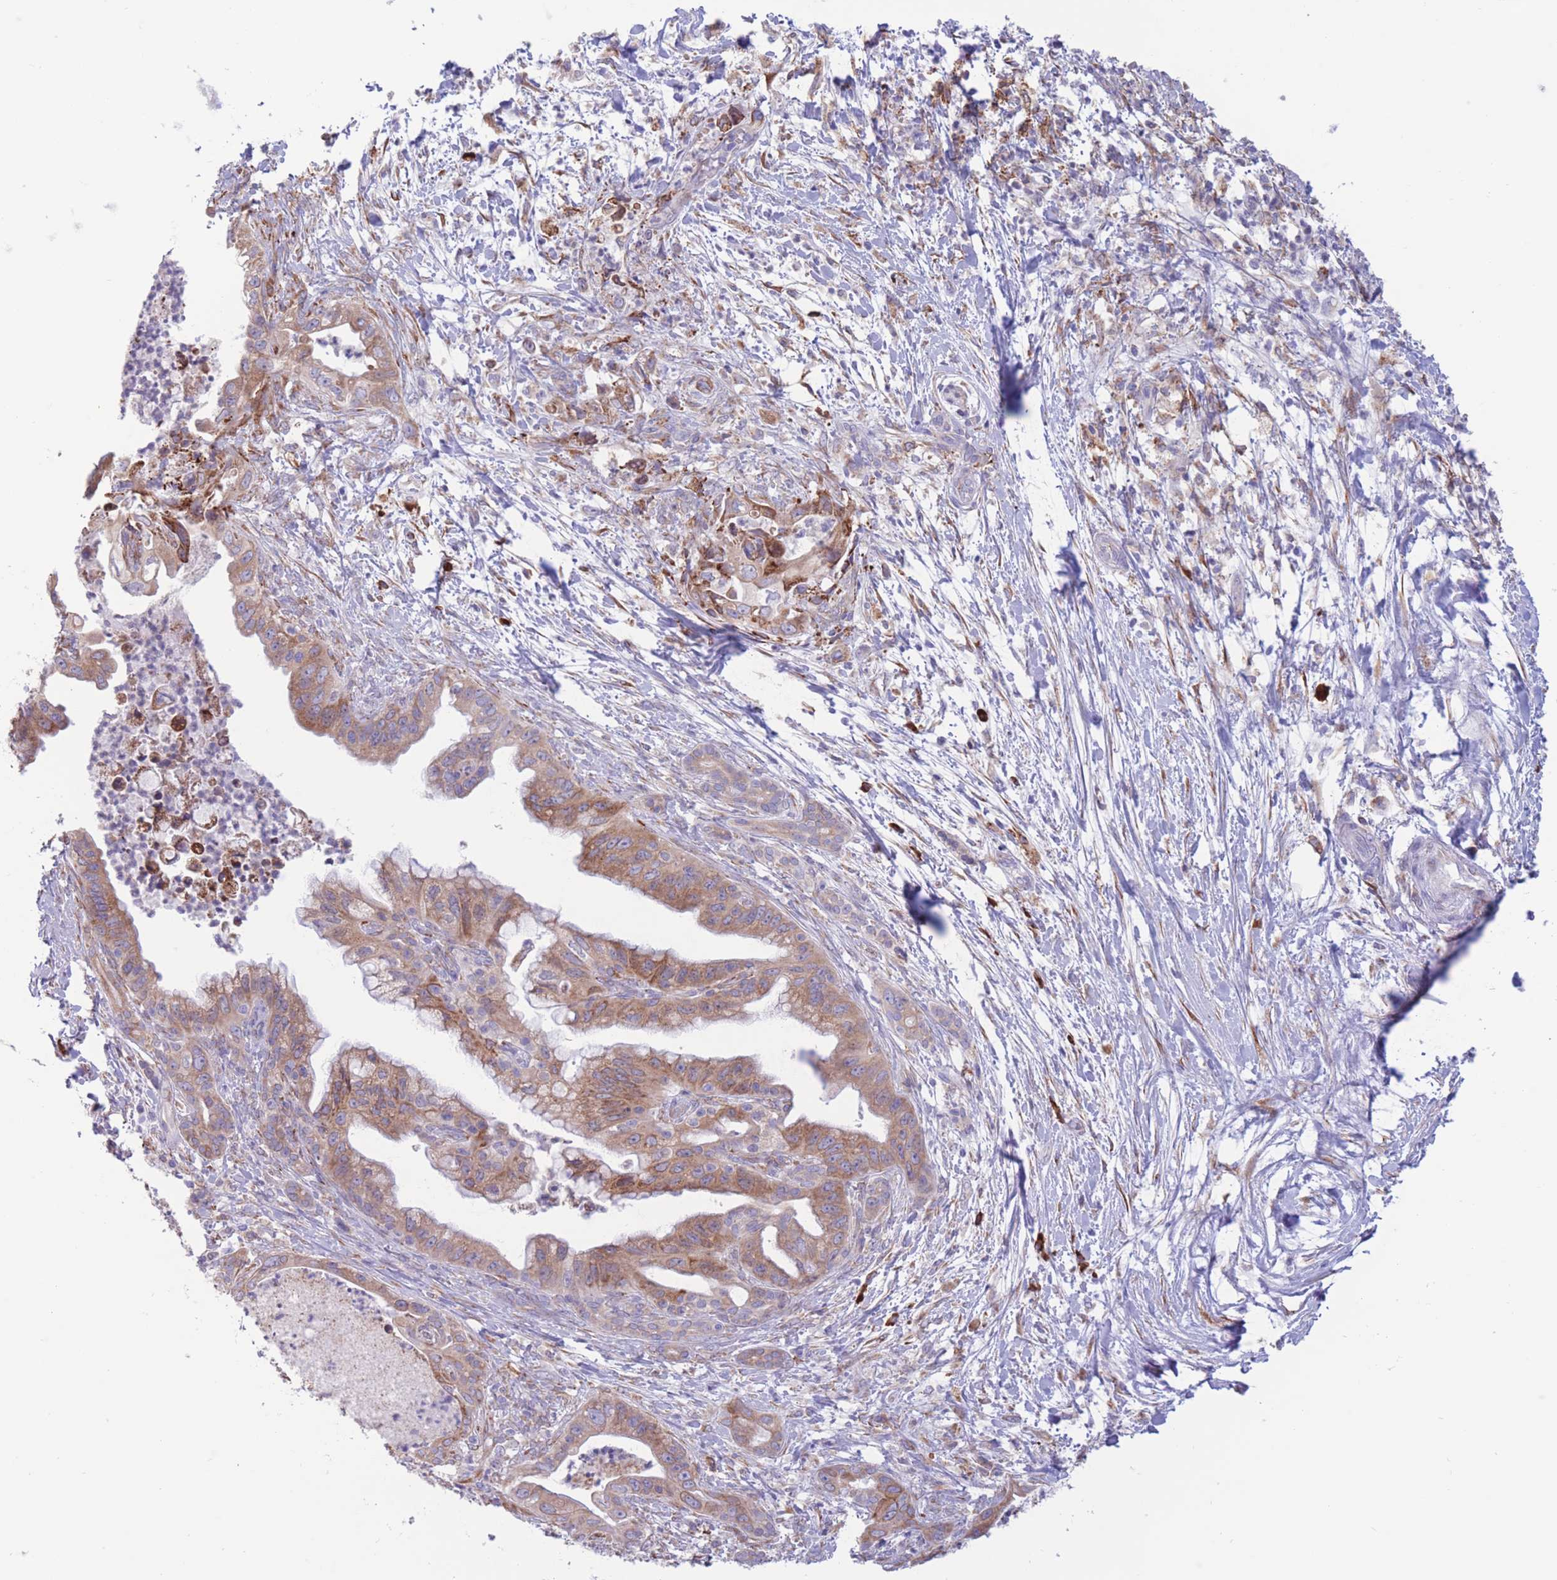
{"staining": {"intensity": "moderate", "quantity": ">75%", "location": "cytoplasmic/membranous"}, "tissue": "pancreatic cancer", "cell_type": "Tumor cells", "image_type": "cancer", "snomed": [{"axis": "morphology", "description": "Adenocarcinoma, NOS"}, {"axis": "topography", "description": "Pancreas"}], "caption": "IHC staining of pancreatic cancer (adenocarcinoma), which demonstrates medium levels of moderate cytoplasmic/membranous expression in about >75% of tumor cells indicating moderate cytoplasmic/membranous protein staining. The staining was performed using DAB (brown) for protein detection and nuclei were counterstained in hematoxylin (blue).", "gene": "MYDGF", "patient": {"sex": "male", "age": 58}}